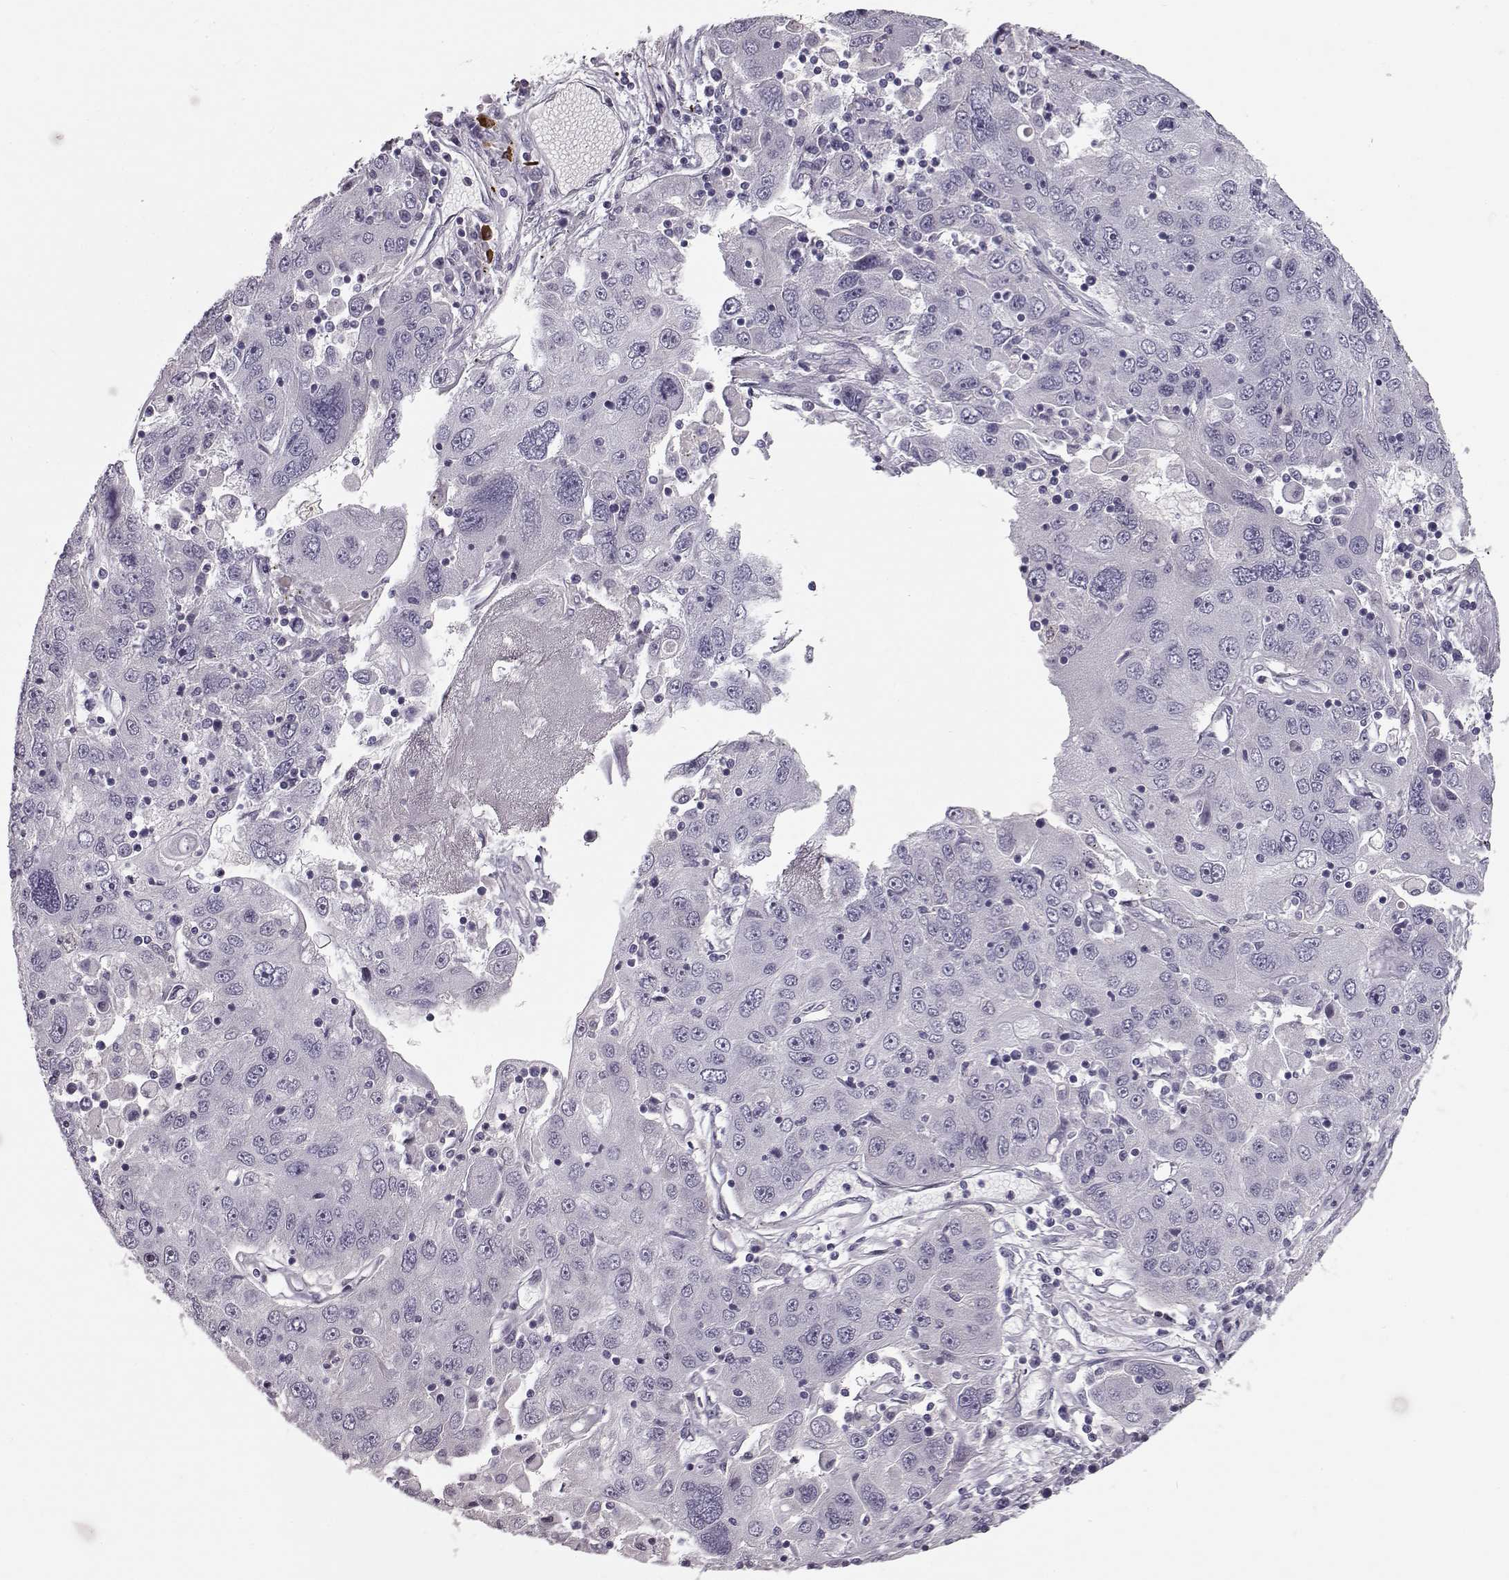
{"staining": {"intensity": "negative", "quantity": "none", "location": "none"}, "tissue": "stomach cancer", "cell_type": "Tumor cells", "image_type": "cancer", "snomed": [{"axis": "morphology", "description": "Adenocarcinoma, NOS"}, {"axis": "topography", "description": "Stomach"}], "caption": "A high-resolution image shows immunohistochemistry staining of stomach cancer, which displays no significant positivity in tumor cells.", "gene": "CCL19", "patient": {"sex": "male", "age": 56}}